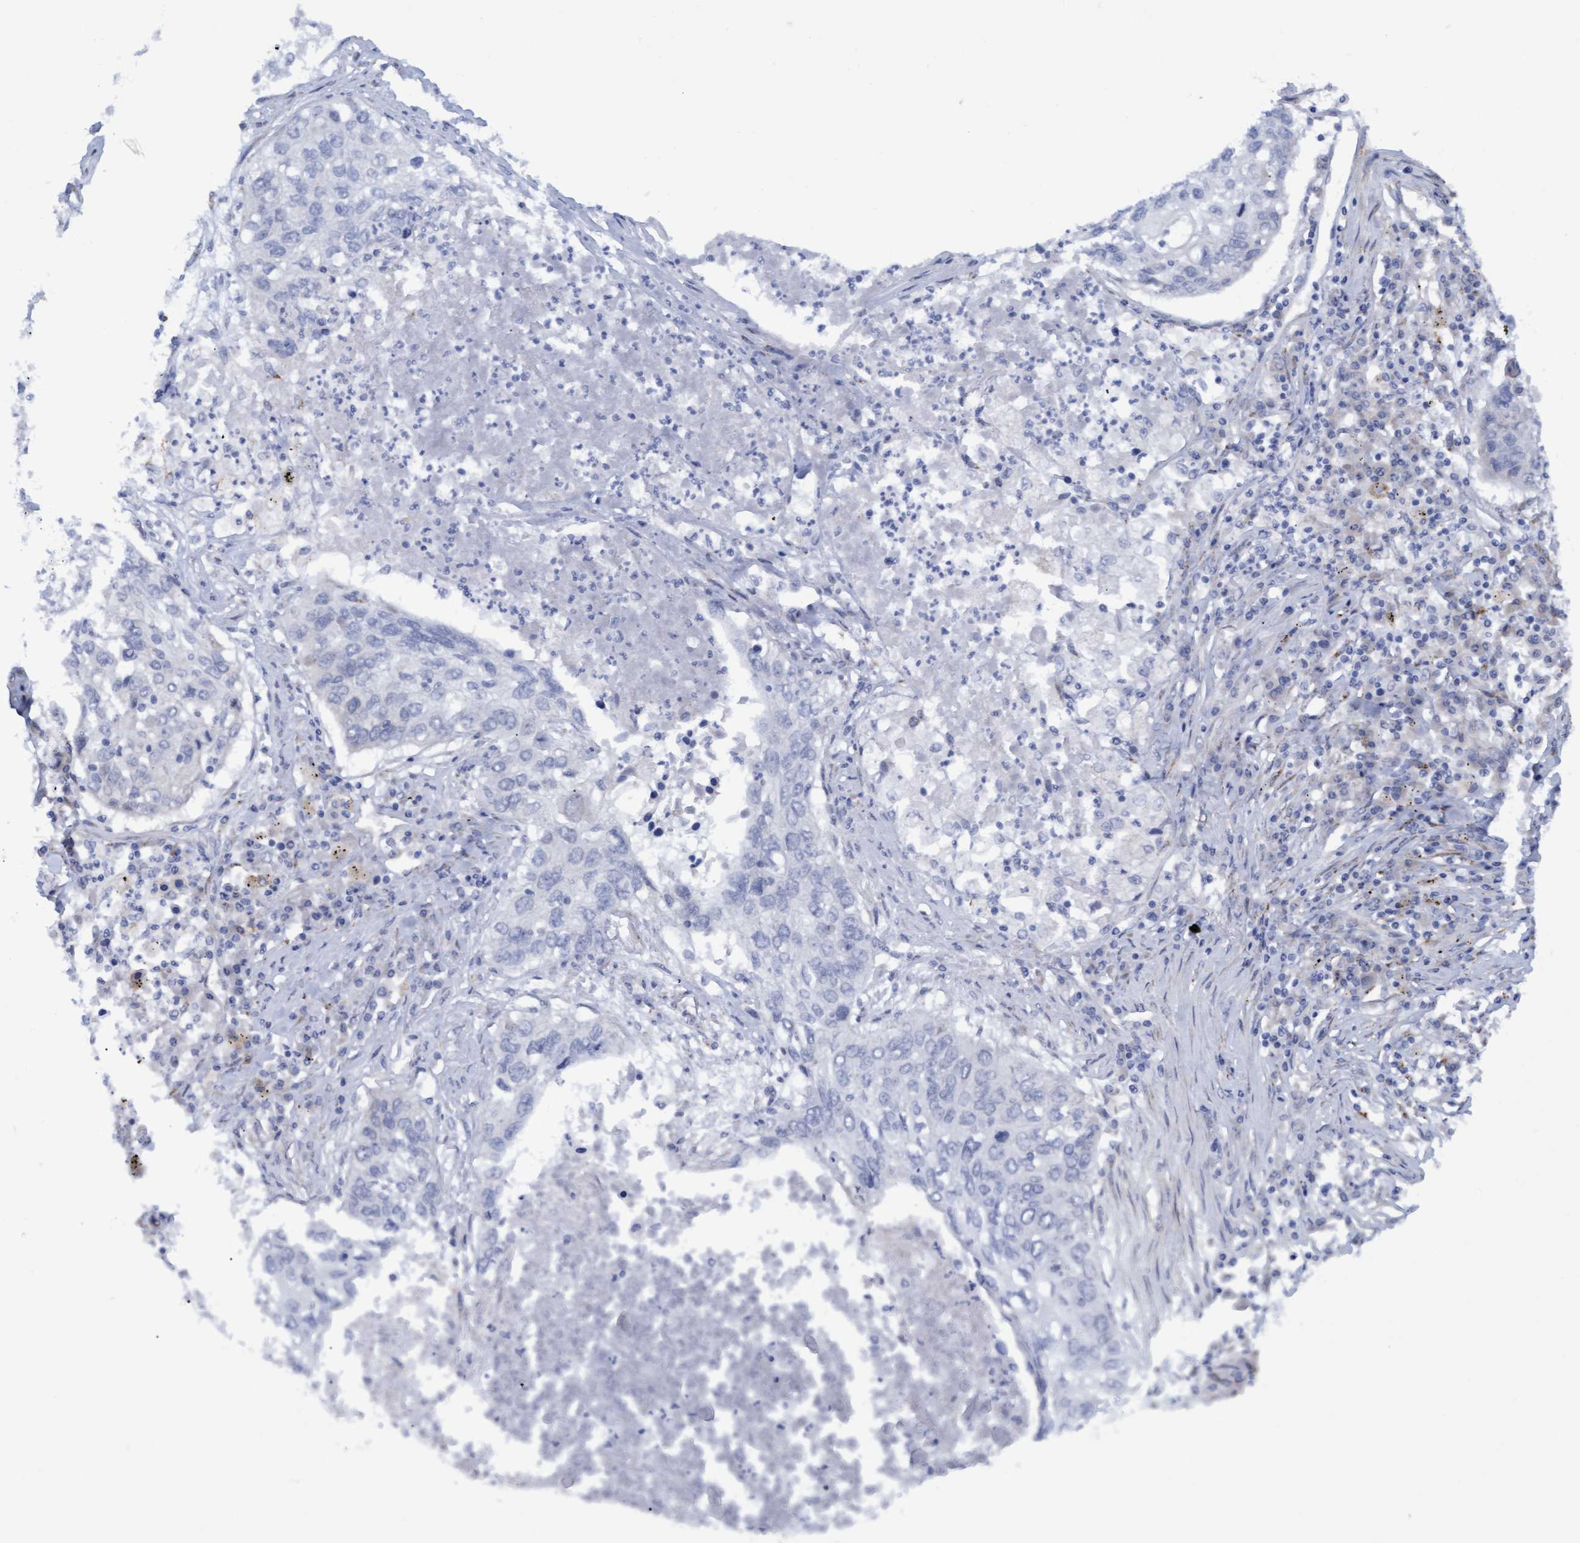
{"staining": {"intensity": "negative", "quantity": "none", "location": "none"}, "tissue": "lung cancer", "cell_type": "Tumor cells", "image_type": "cancer", "snomed": [{"axis": "morphology", "description": "Squamous cell carcinoma, NOS"}, {"axis": "topography", "description": "Lung"}], "caption": "A photomicrograph of human lung cancer (squamous cell carcinoma) is negative for staining in tumor cells.", "gene": "STXBP1", "patient": {"sex": "female", "age": 63}}